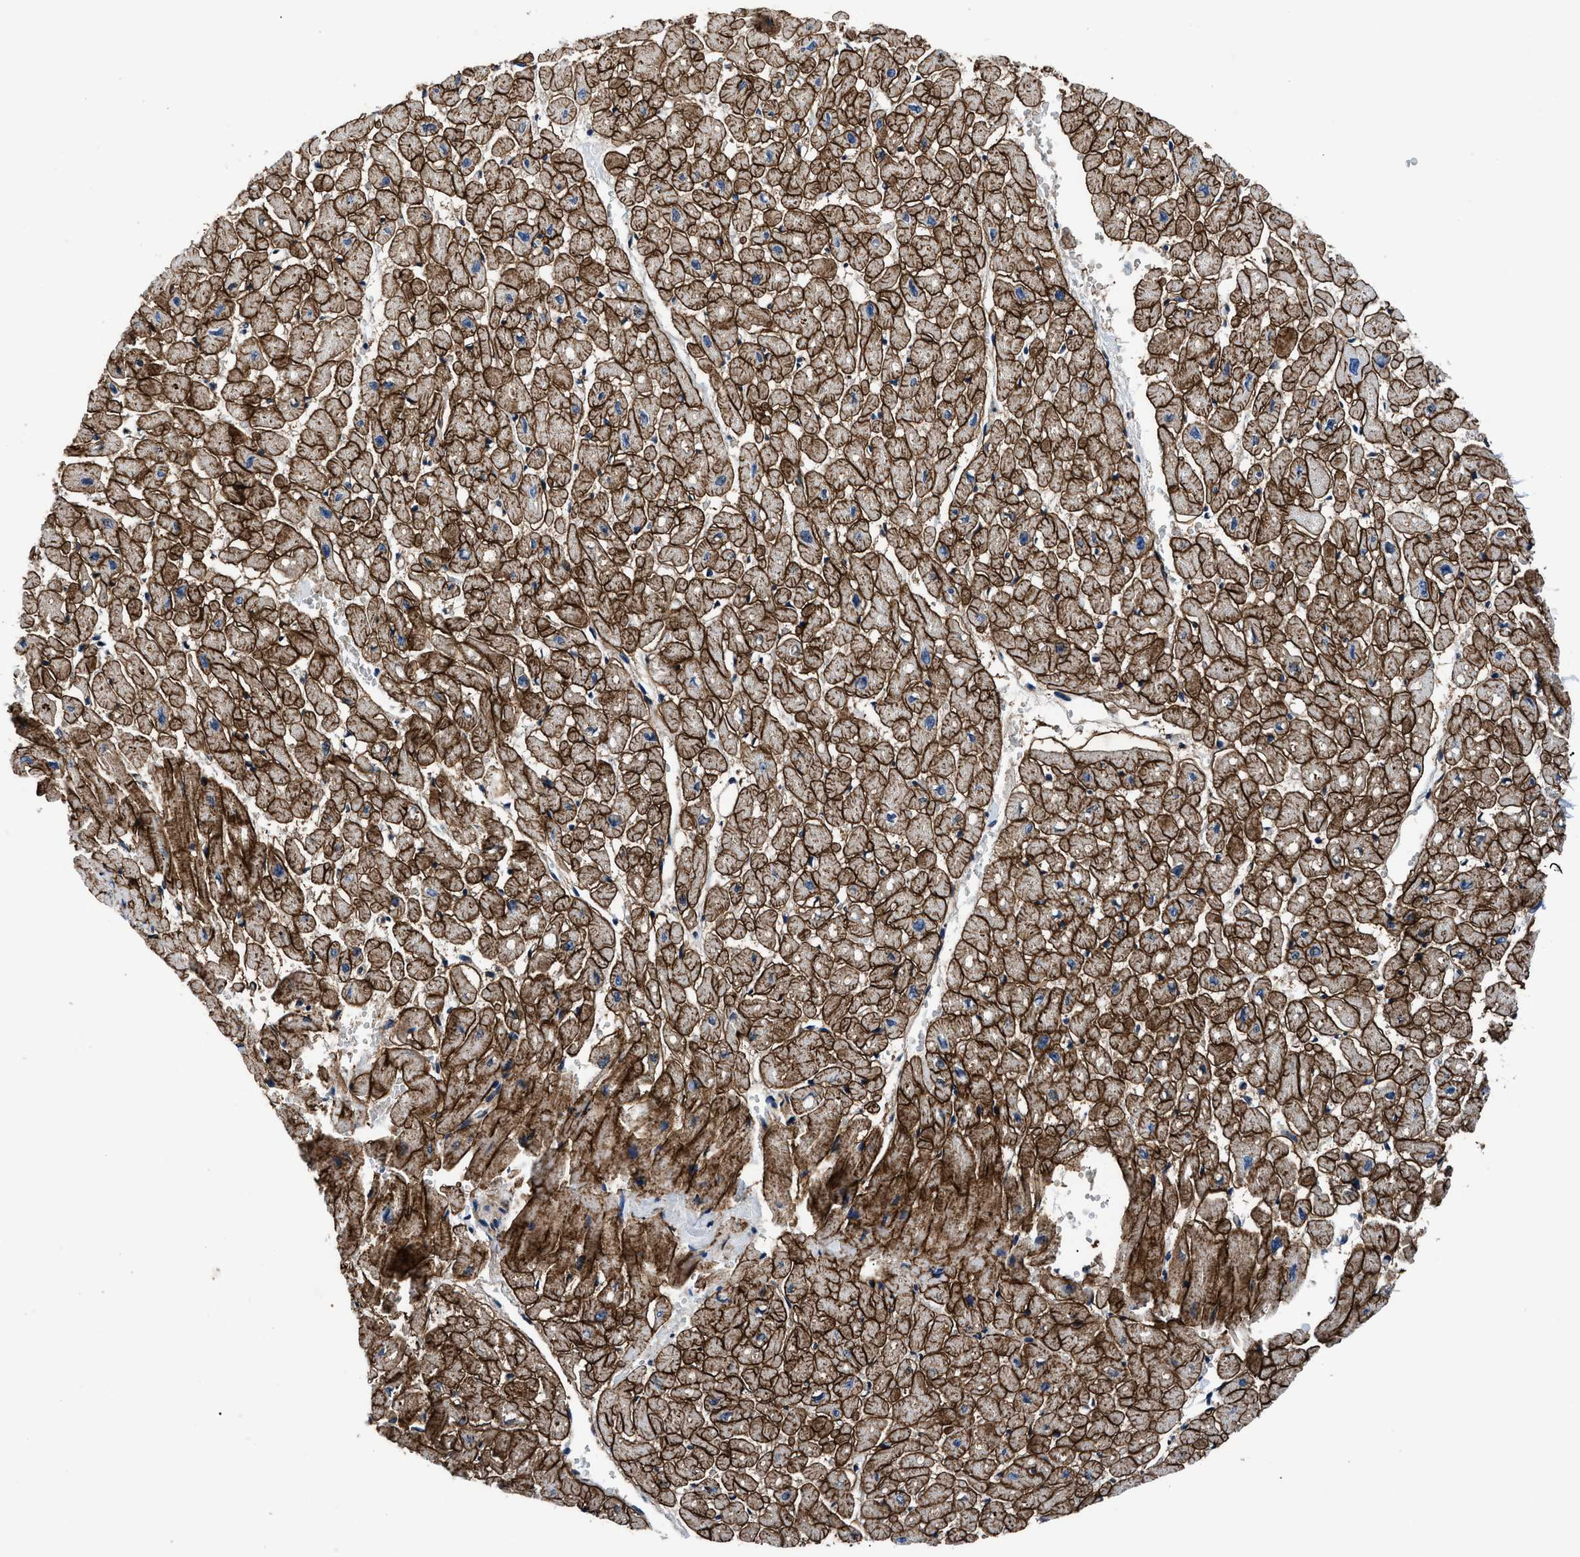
{"staining": {"intensity": "strong", "quantity": ">75%", "location": "cytoplasmic/membranous"}, "tissue": "heart muscle", "cell_type": "Cardiomyocytes", "image_type": "normal", "snomed": [{"axis": "morphology", "description": "Normal tissue, NOS"}, {"axis": "topography", "description": "Heart"}], "caption": "Immunohistochemistry (DAB) staining of unremarkable human heart muscle displays strong cytoplasmic/membranous protein positivity in about >75% of cardiomyocytes.", "gene": "DAG1", "patient": {"sex": "male", "age": 45}}